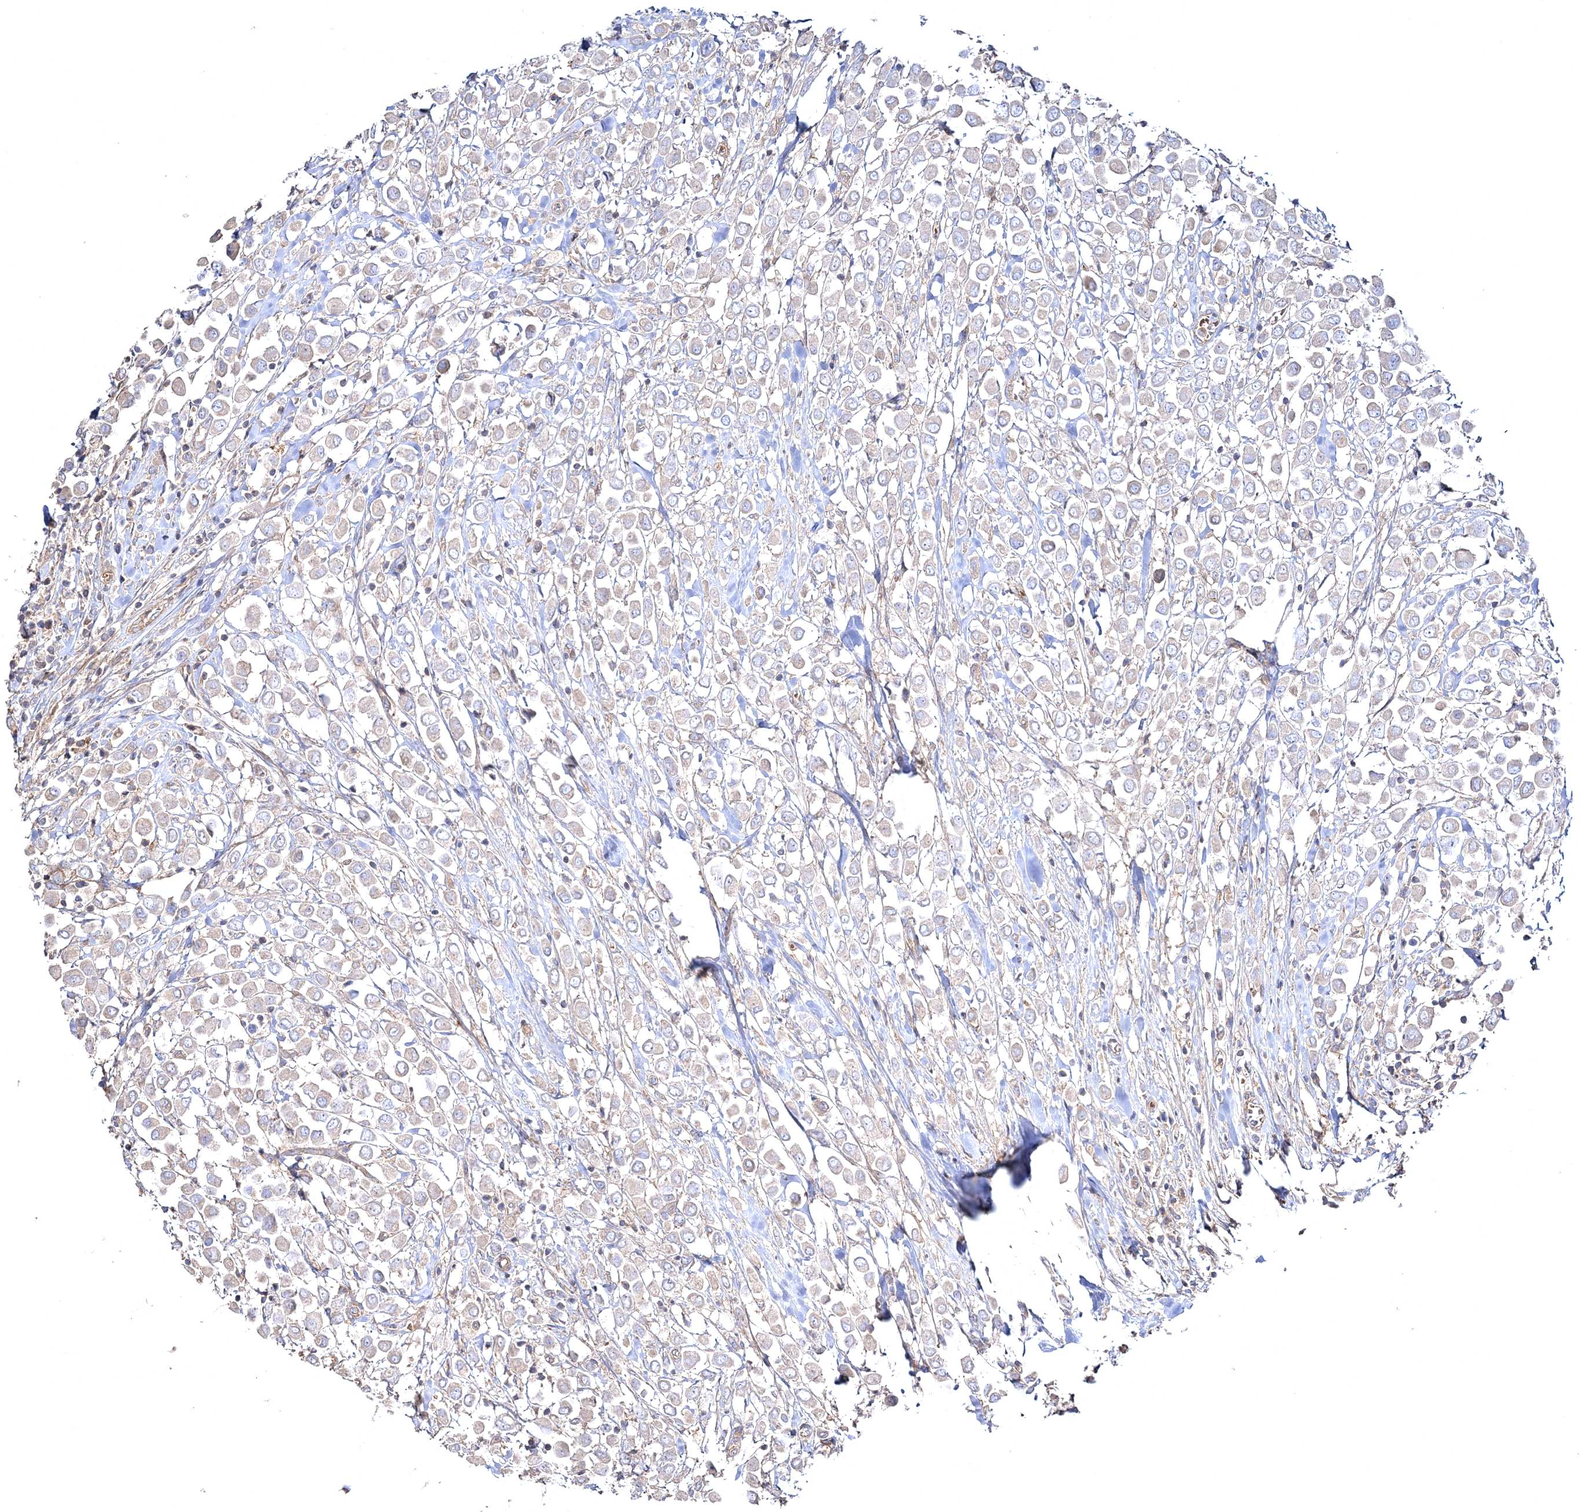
{"staining": {"intensity": "negative", "quantity": "none", "location": "none"}, "tissue": "breast cancer", "cell_type": "Tumor cells", "image_type": "cancer", "snomed": [{"axis": "morphology", "description": "Duct carcinoma"}, {"axis": "topography", "description": "Breast"}], "caption": "Human invasive ductal carcinoma (breast) stained for a protein using immunohistochemistry exhibits no expression in tumor cells.", "gene": "ZSWIM6", "patient": {"sex": "female", "age": 61}}